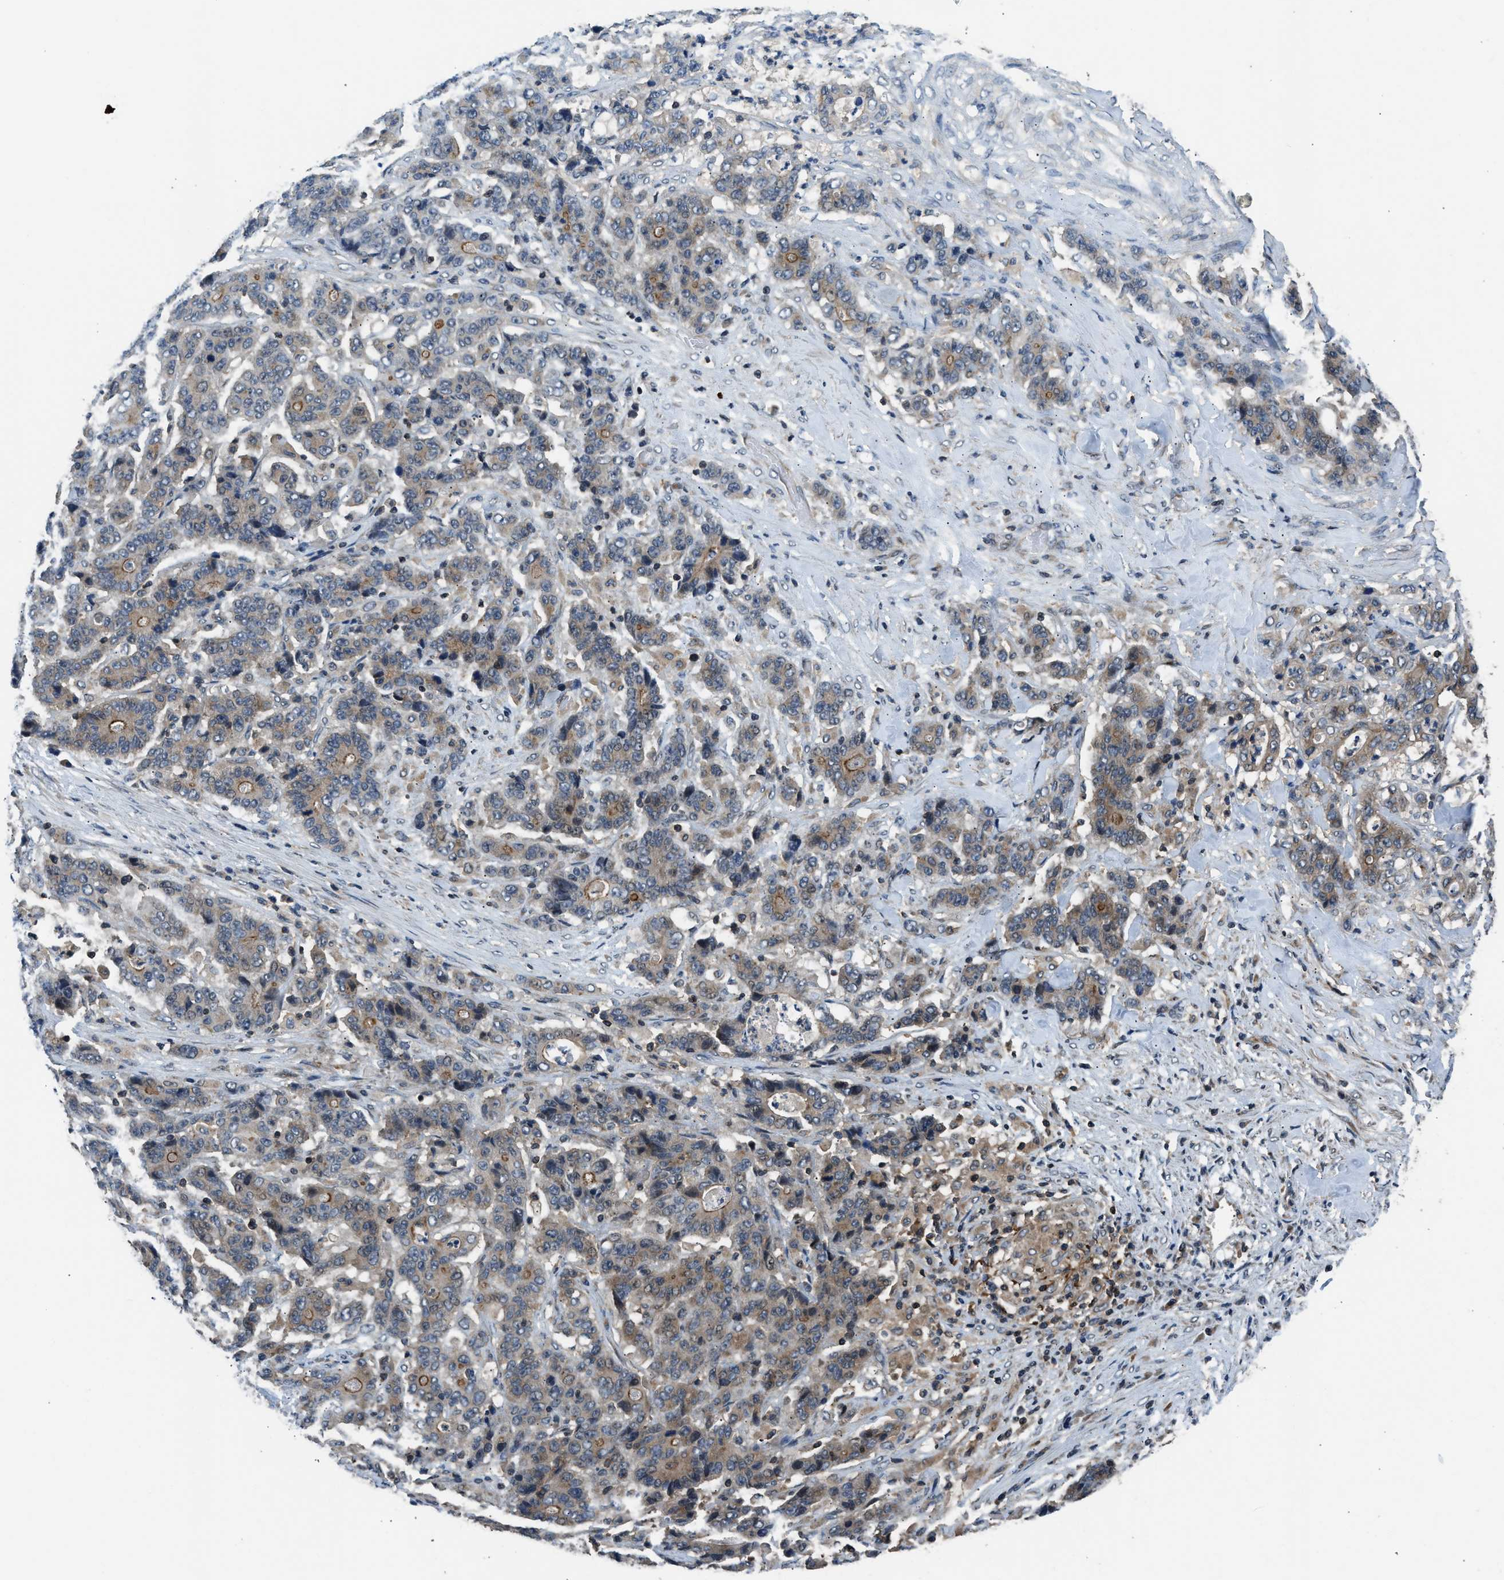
{"staining": {"intensity": "moderate", "quantity": ">75%", "location": "cytoplasmic/membranous"}, "tissue": "stomach cancer", "cell_type": "Tumor cells", "image_type": "cancer", "snomed": [{"axis": "morphology", "description": "Adenocarcinoma, NOS"}, {"axis": "topography", "description": "Stomach"}], "caption": "The micrograph exhibits staining of adenocarcinoma (stomach), revealing moderate cytoplasmic/membranous protein expression (brown color) within tumor cells. The staining was performed using DAB (3,3'-diaminobenzidine), with brown indicating positive protein expression. Nuclei are stained blue with hematoxylin.", "gene": "MTMR1", "patient": {"sex": "female", "age": 73}}